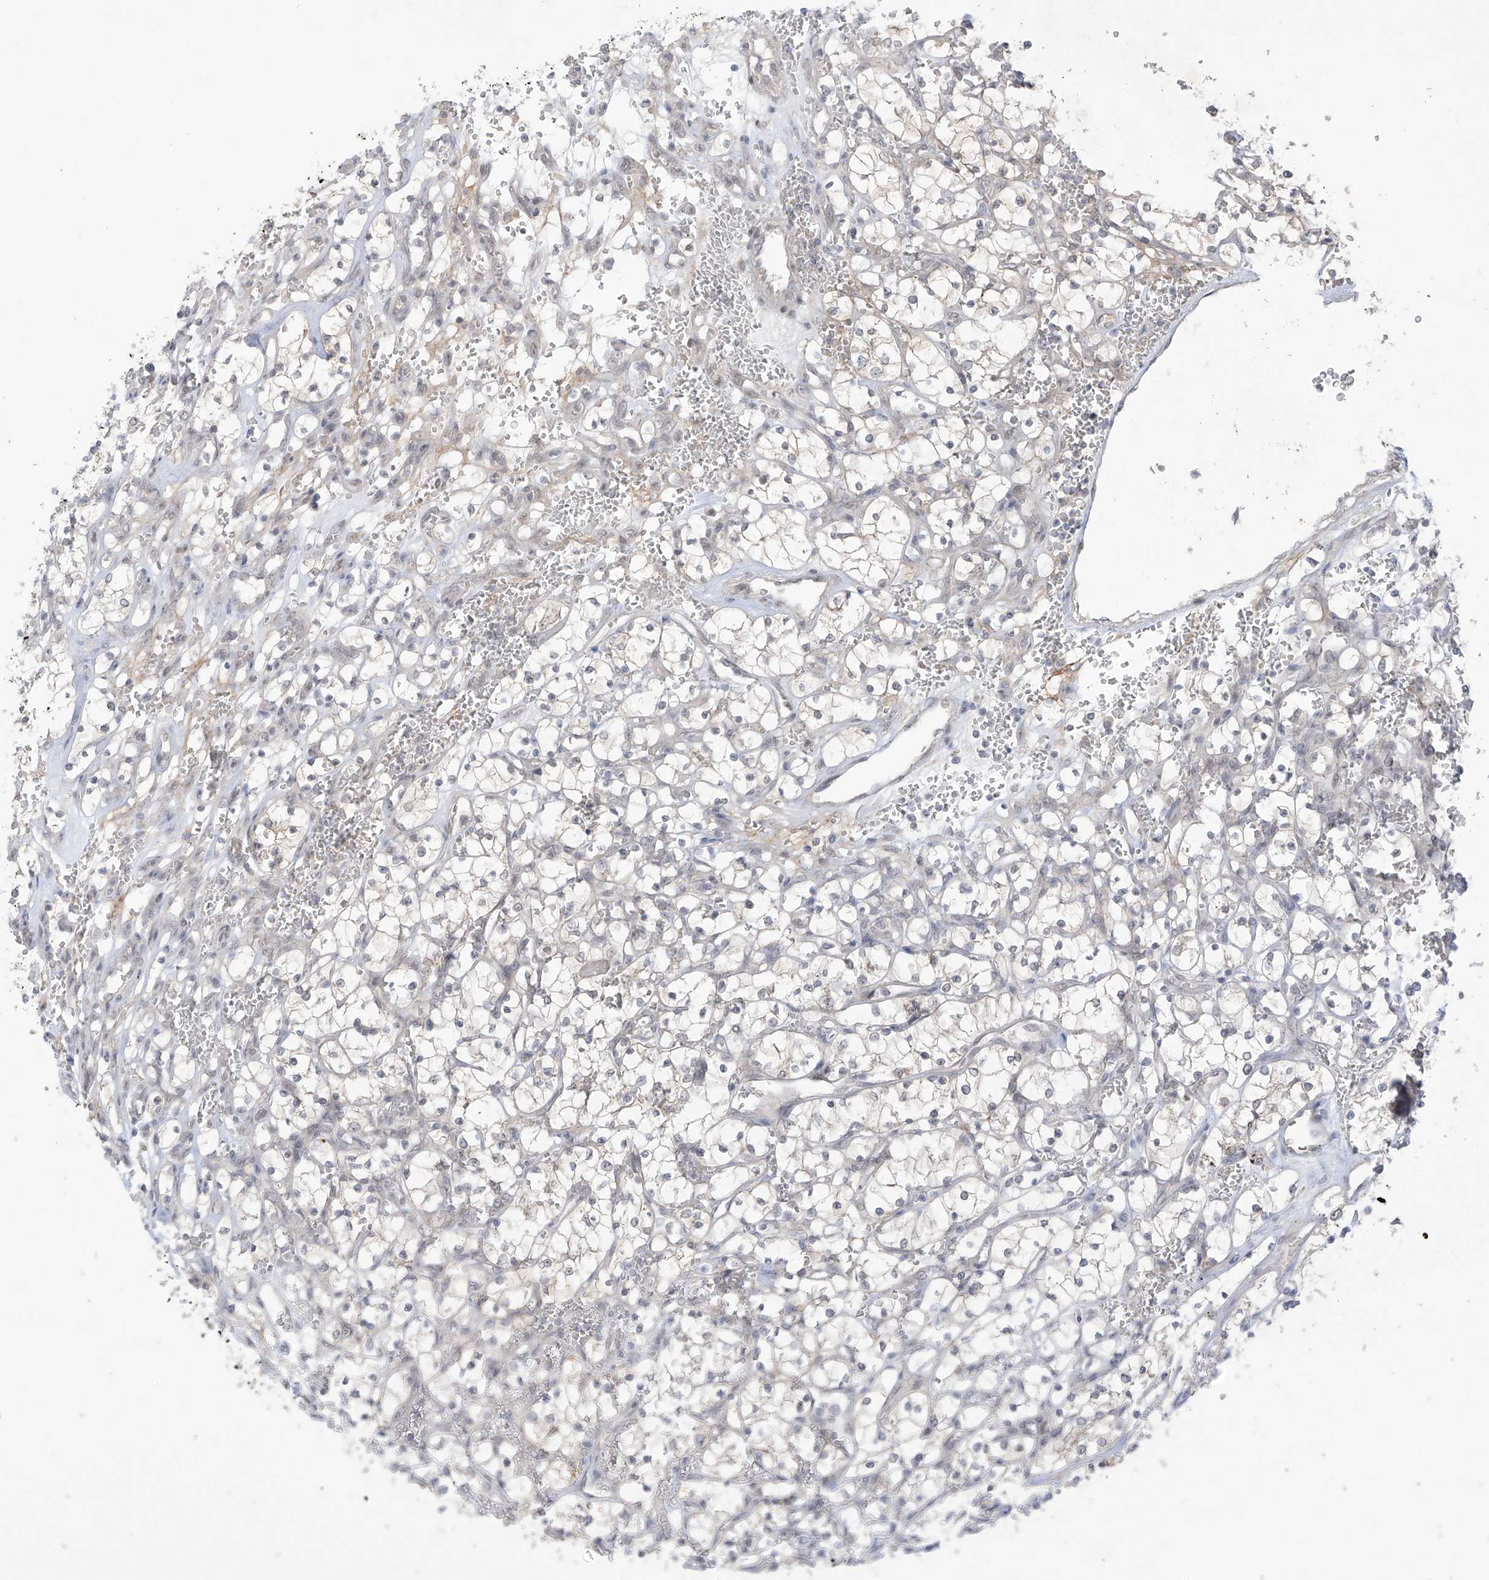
{"staining": {"intensity": "negative", "quantity": "none", "location": "none"}, "tissue": "renal cancer", "cell_type": "Tumor cells", "image_type": "cancer", "snomed": [{"axis": "morphology", "description": "Adenocarcinoma, NOS"}, {"axis": "topography", "description": "Kidney"}], "caption": "Tumor cells show no significant expression in renal cancer (adenocarcinoma).", "gene": "OGT", "patient": {"sex": "female", "age": 69}}